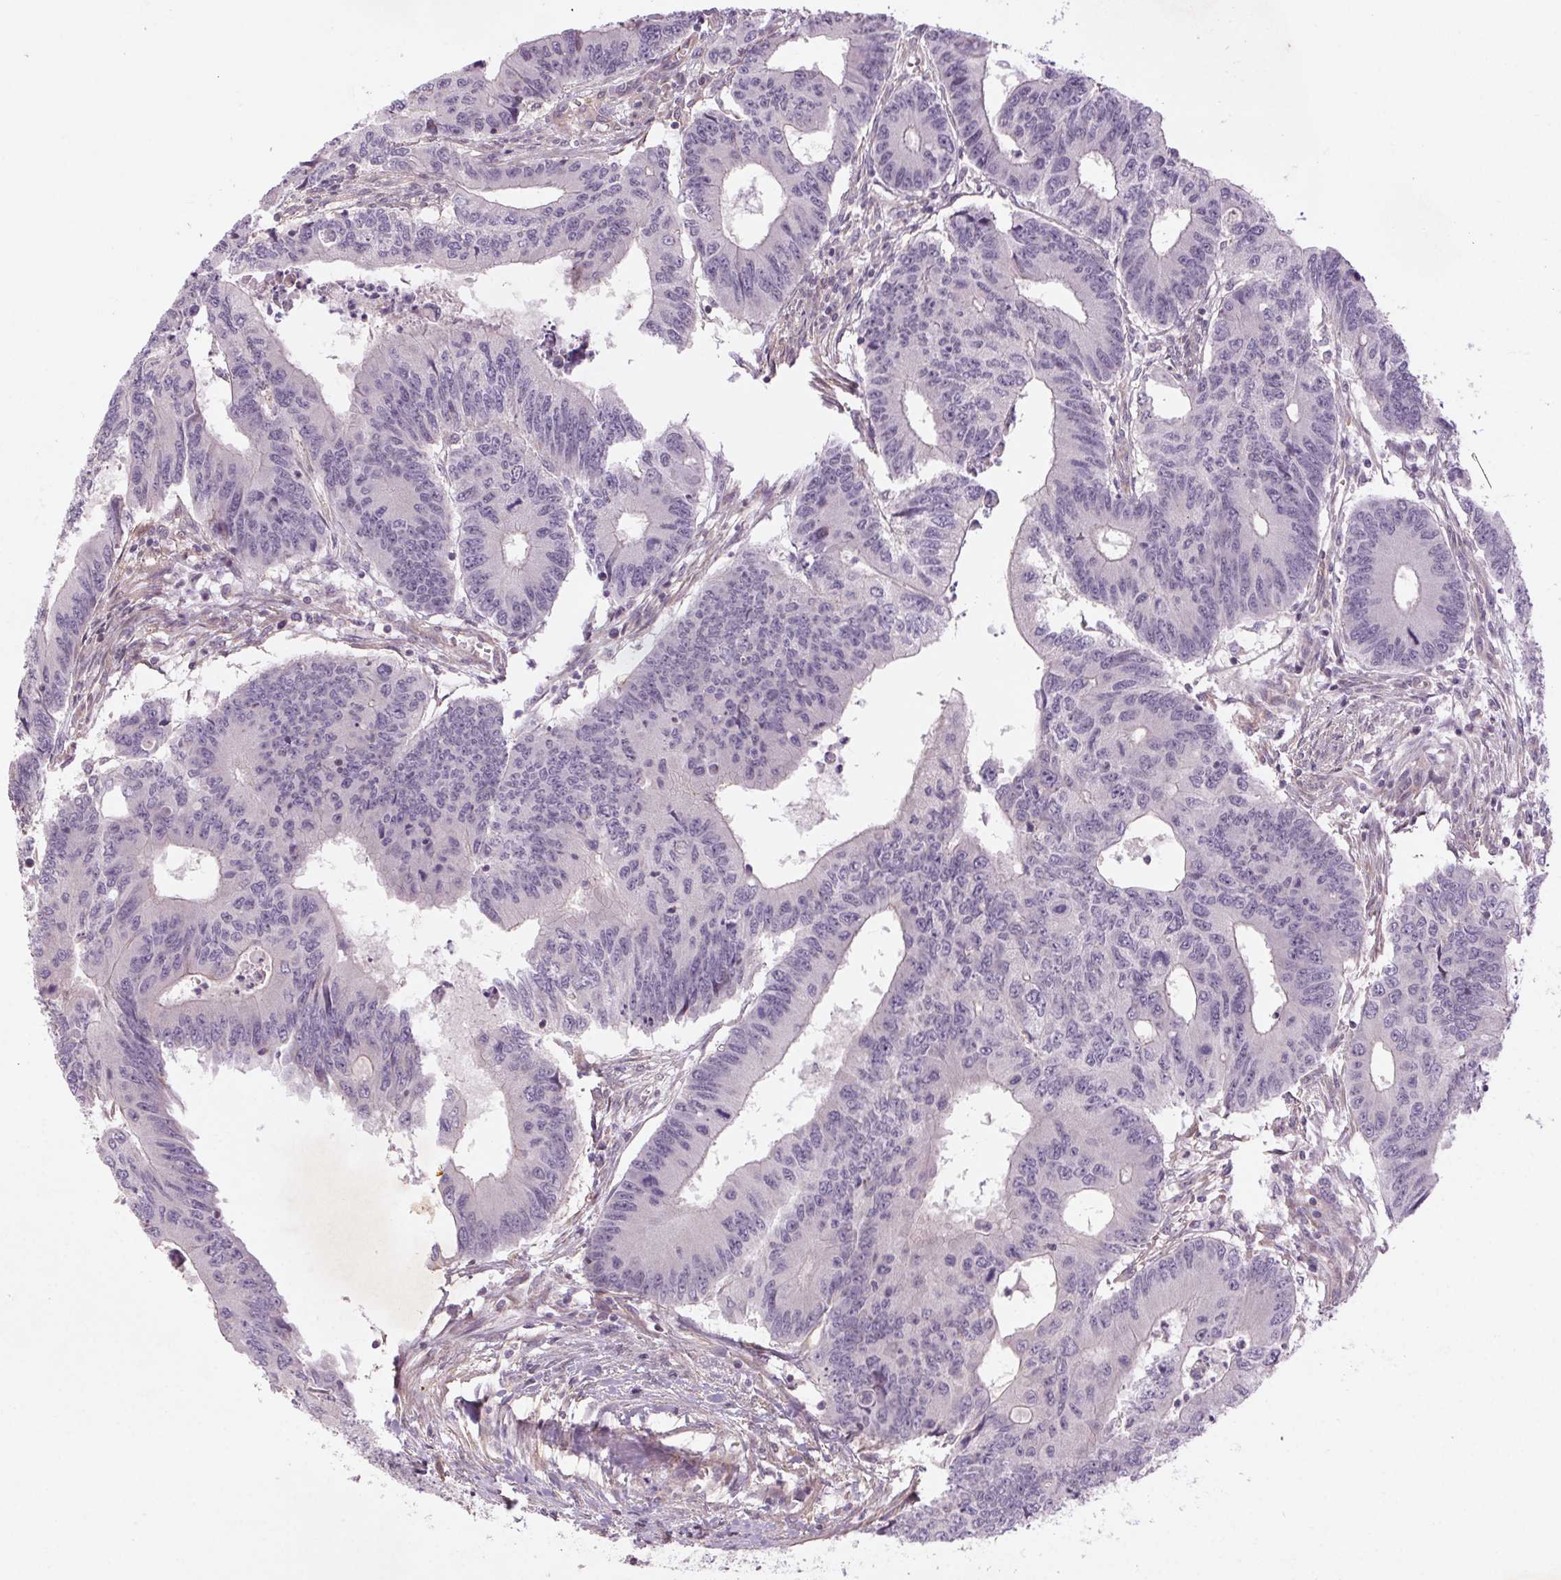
{"staining": {"intensity": "negative", "quantity": "none", "location": "none"}, "tissue": "colorectal cancer", "cell_type": "Tumor cells", "image_type": "cancer", "snomed": [{"axis": "morphology", "description": "Adenocarcinoma, NOS"}, {"axis": "topography", "description": "Colon"}], "caption": "High magnification brightfield microscopy of colorectal adenocarcinoma stained with DAB (brown) and counterstained with hematoxylin (blue): tumor cells show no significant staining.", "gene": "CCSER1", "patient": {"sex": "male", "age": 53}}